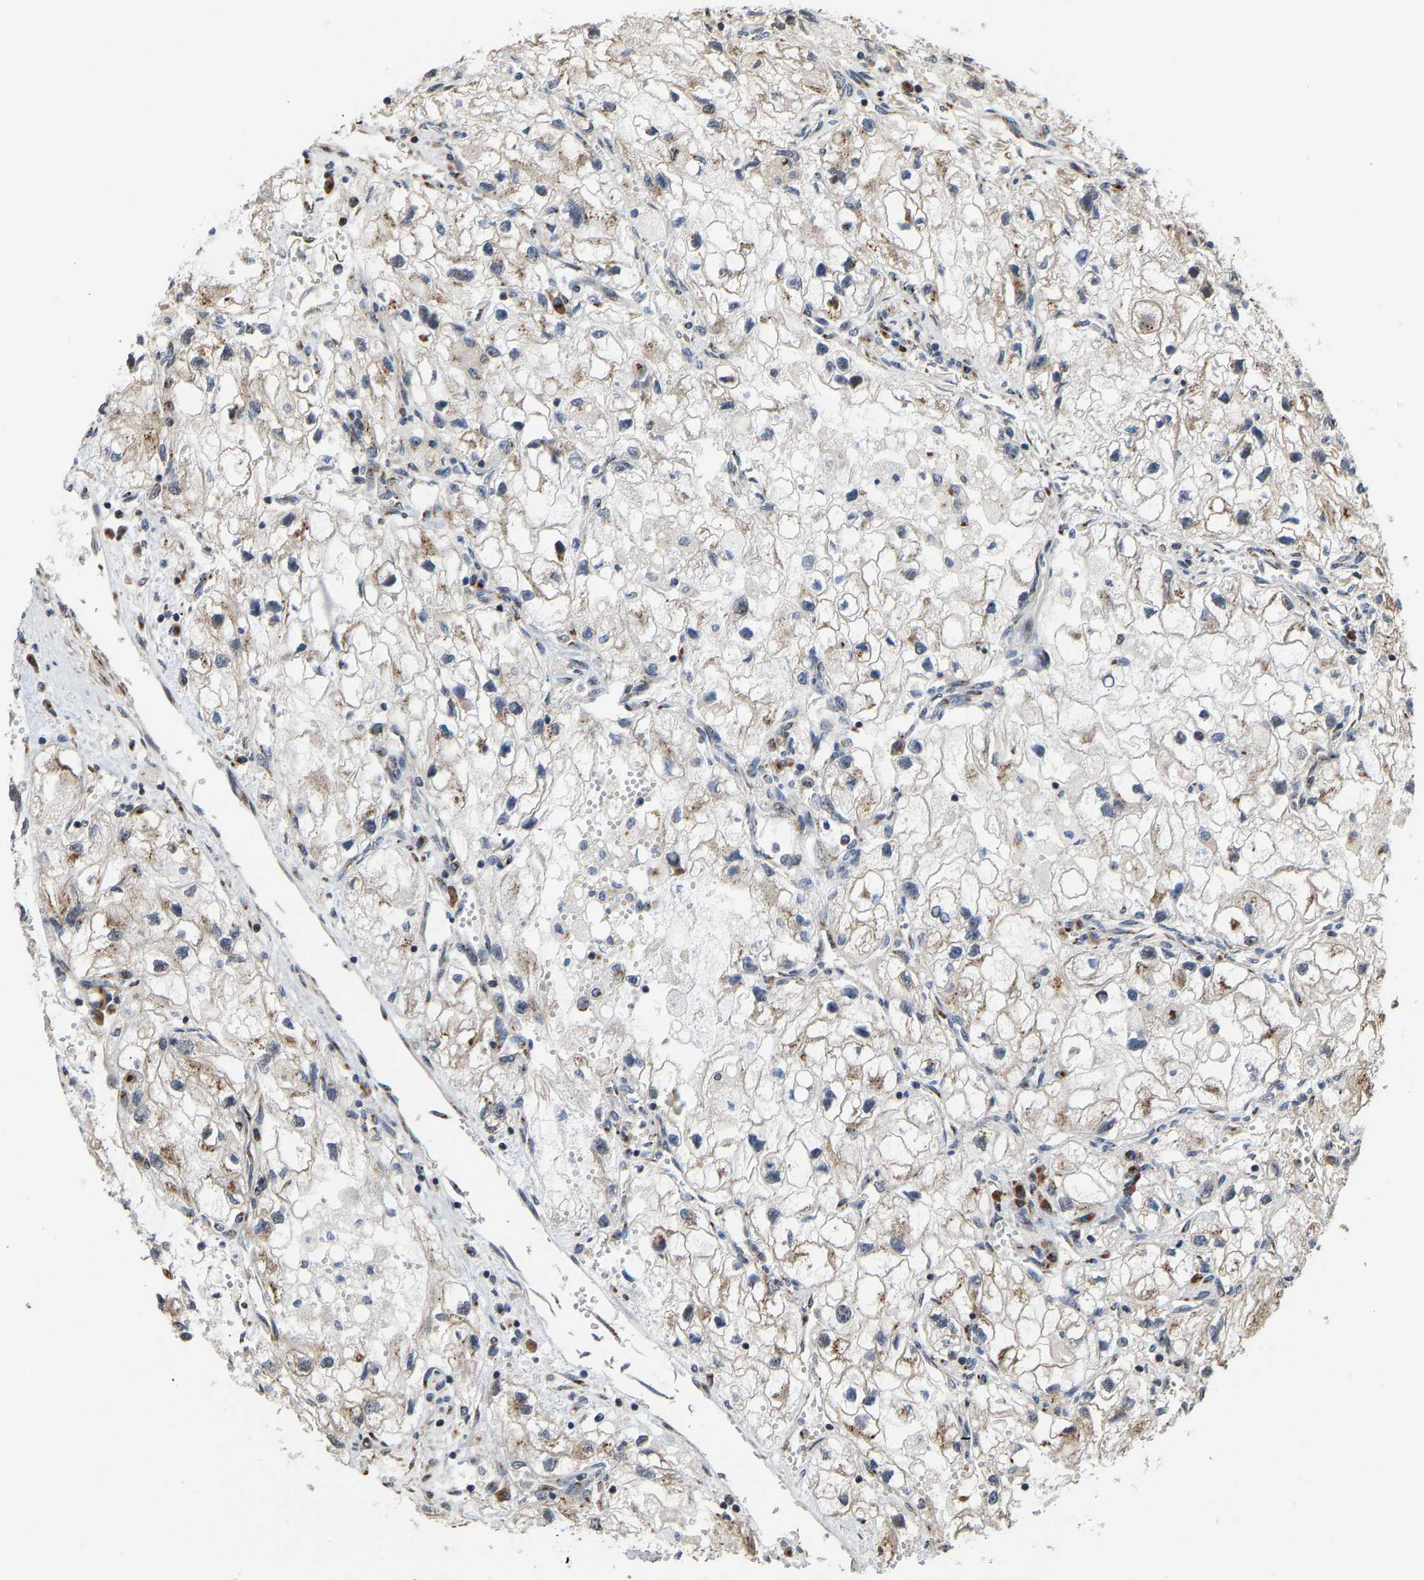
{"staining": {"intensity": "weak", "quantity": ">75%", "location": "cytoplasmic/membranous"}, "tissue": "renal cancer", "cell_type": "Tumor cells", "image_type": "cancer", "snomed": [{"axis": "morphology", "description": "Adenocarcinoma, NOS"}, {"axis": "topography", "description": "Kidney"}], "caption": "DAB (3,3'-diaminobenzidine) immunohistochemical staining of human renal cancer (adenocarcinoma) displays weak cytoplasmic/membranous protein staining in about >75% of tumor cells.", "gene": "YIPF4", "patient": {"sex": "female", "age": 70}}